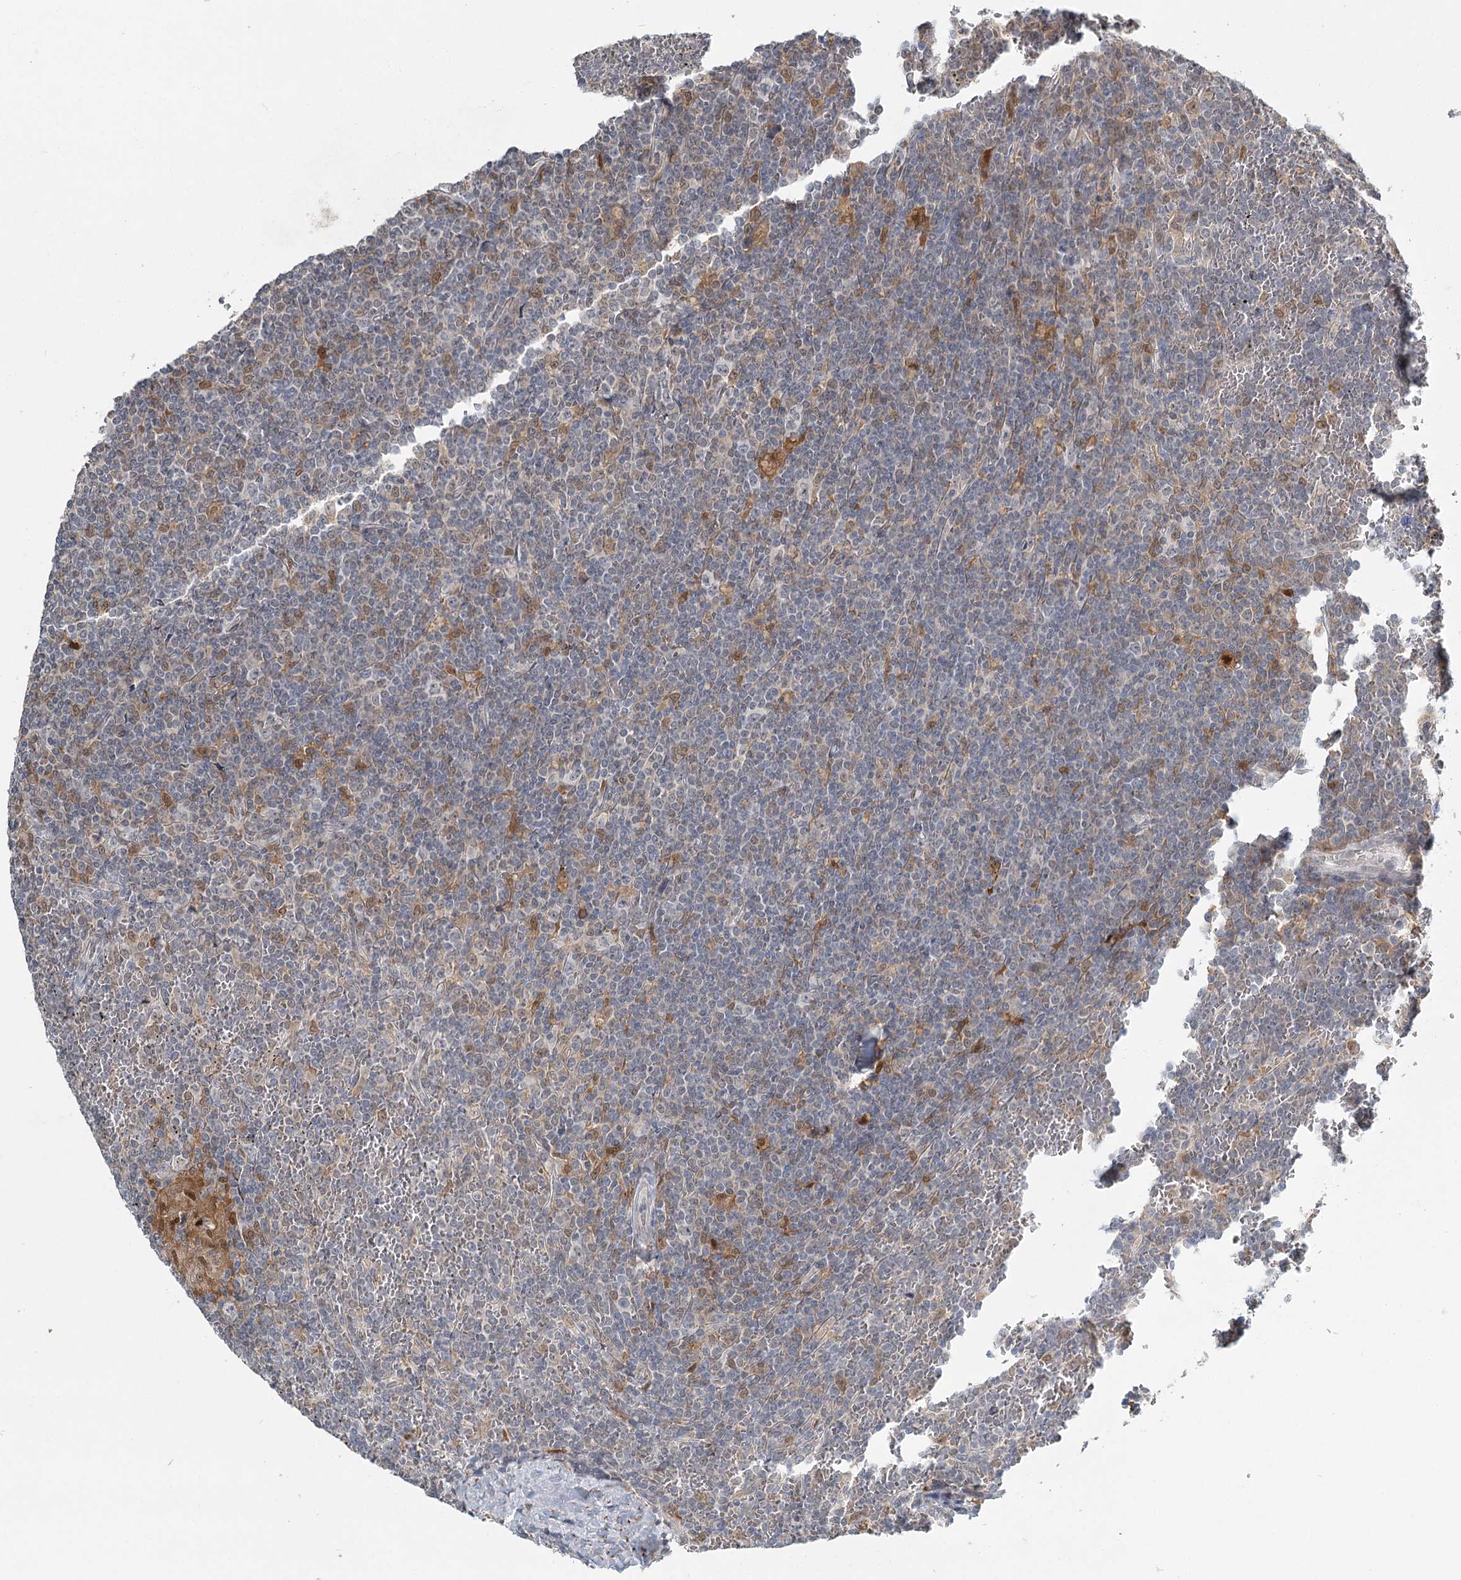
{"staining": {"intensity": "negative", "quantity": "none", "location": "none"}, "tissue": "lymphoma", "cell_type": "Tumor cells", "image_type": "cancer", "snomed": [{"axis": "morphology", "description": "Malignant lymphoma, non-Hodgkin's type, Low grade"}, {"axis": "topography", "description": "Spleen"}], "caption": "Low-grade malignant lymphoma, non-Hodgkin's type was stained to show a protein in brown. There is no significant positivity in tumor cells. The staining was performed using DAB (3,3'-diaminobenzidine) to visualize the protein expression in brown, while the nuclei were stained in blue with hematoxylin (Magnification: 20x).", "gene": "TMEM70", "patient": {"sex": "female", "age": 19}}